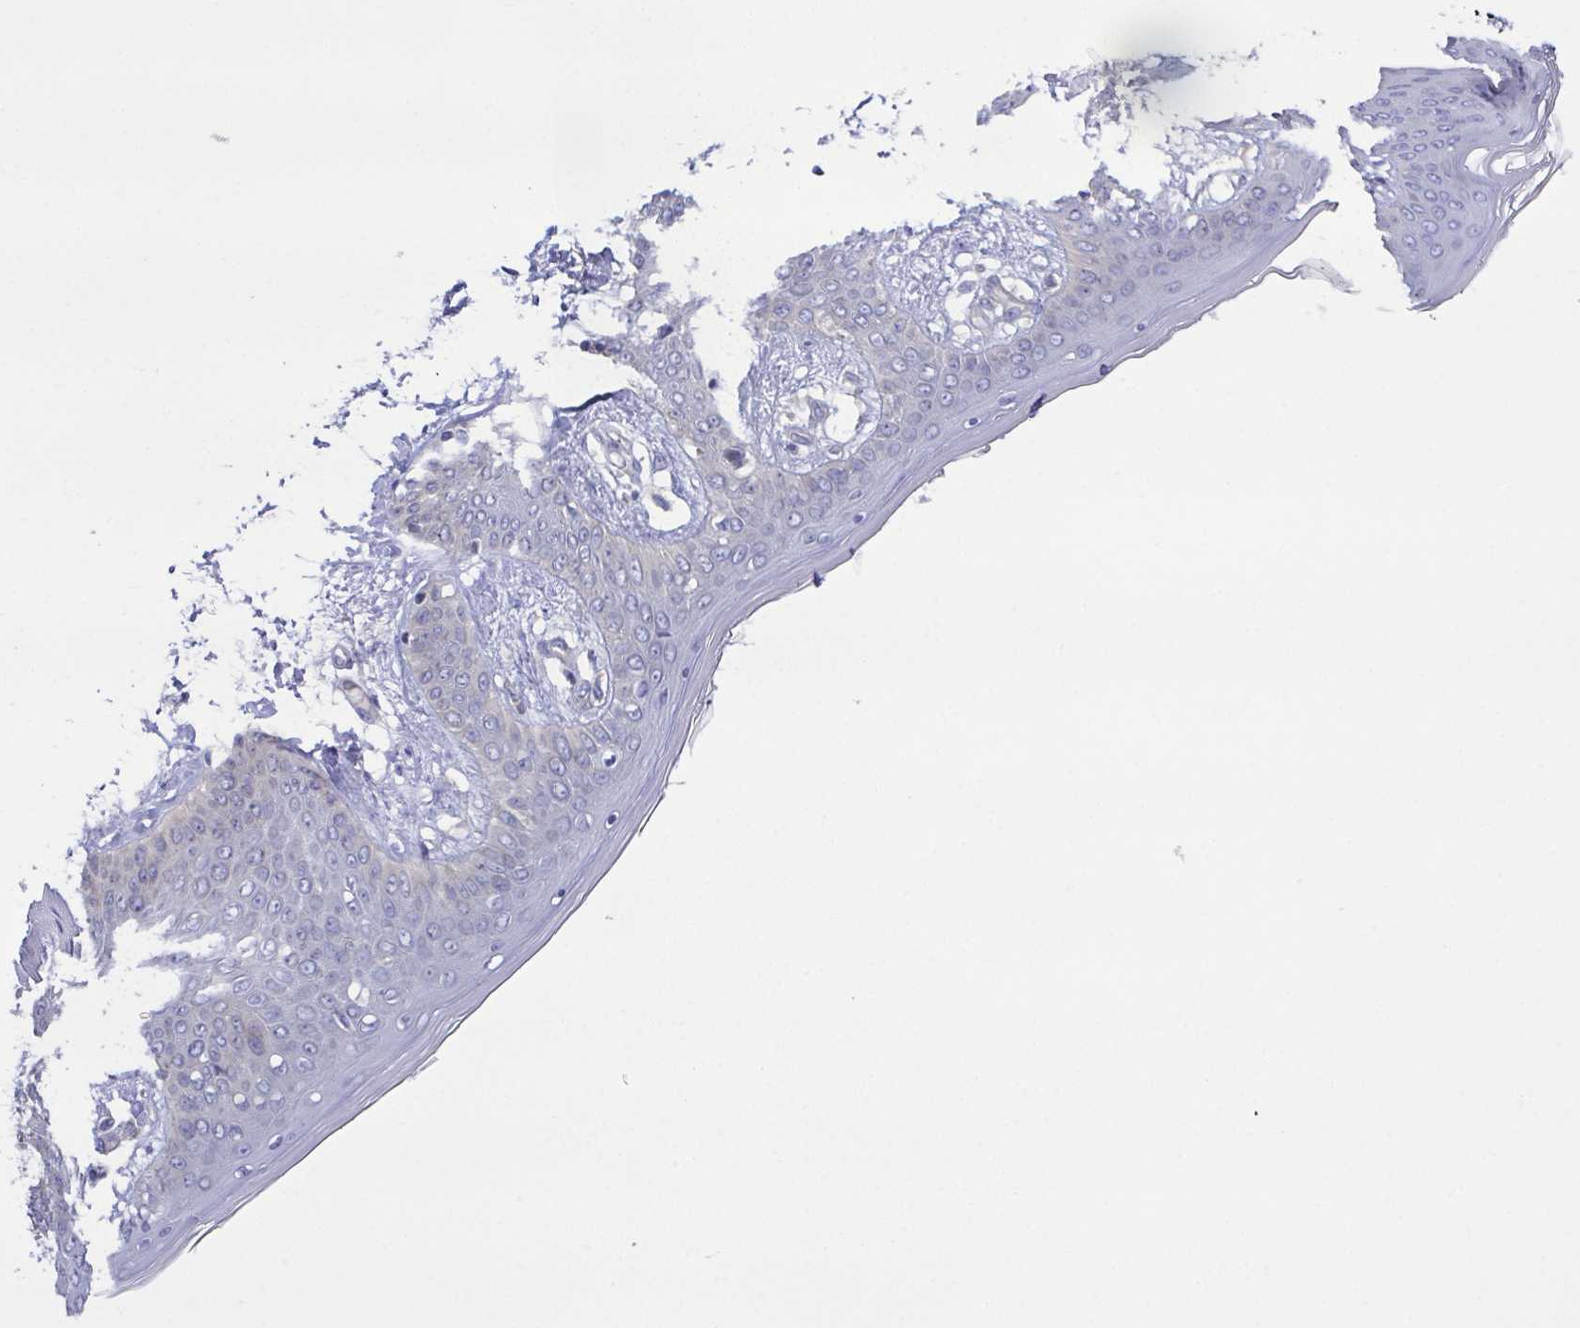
{"staining": {"intensity": "negative", "quantity": "none", "location": "none"}, "tissue": "skin", "cell_type": "Fibroblasts", "image_type": "normal", "snomed": [{"axis": "morphology", "description": "Normal tissue, NOS"}, {"axis": "topography", "description": "Skin"}], "caption": "IHC image of normal skin: human skin stained with DAB (3,3'-diaminobenzidine) shows no significant protein staining in fibroblasts. (DAB (3,3'-diaminobenzidine) immunohistochemistry visualized using brightfield microscopy, high magnification).", "gene": "CFAP97D1", "patient": {"sex": "female", "age": 34}}